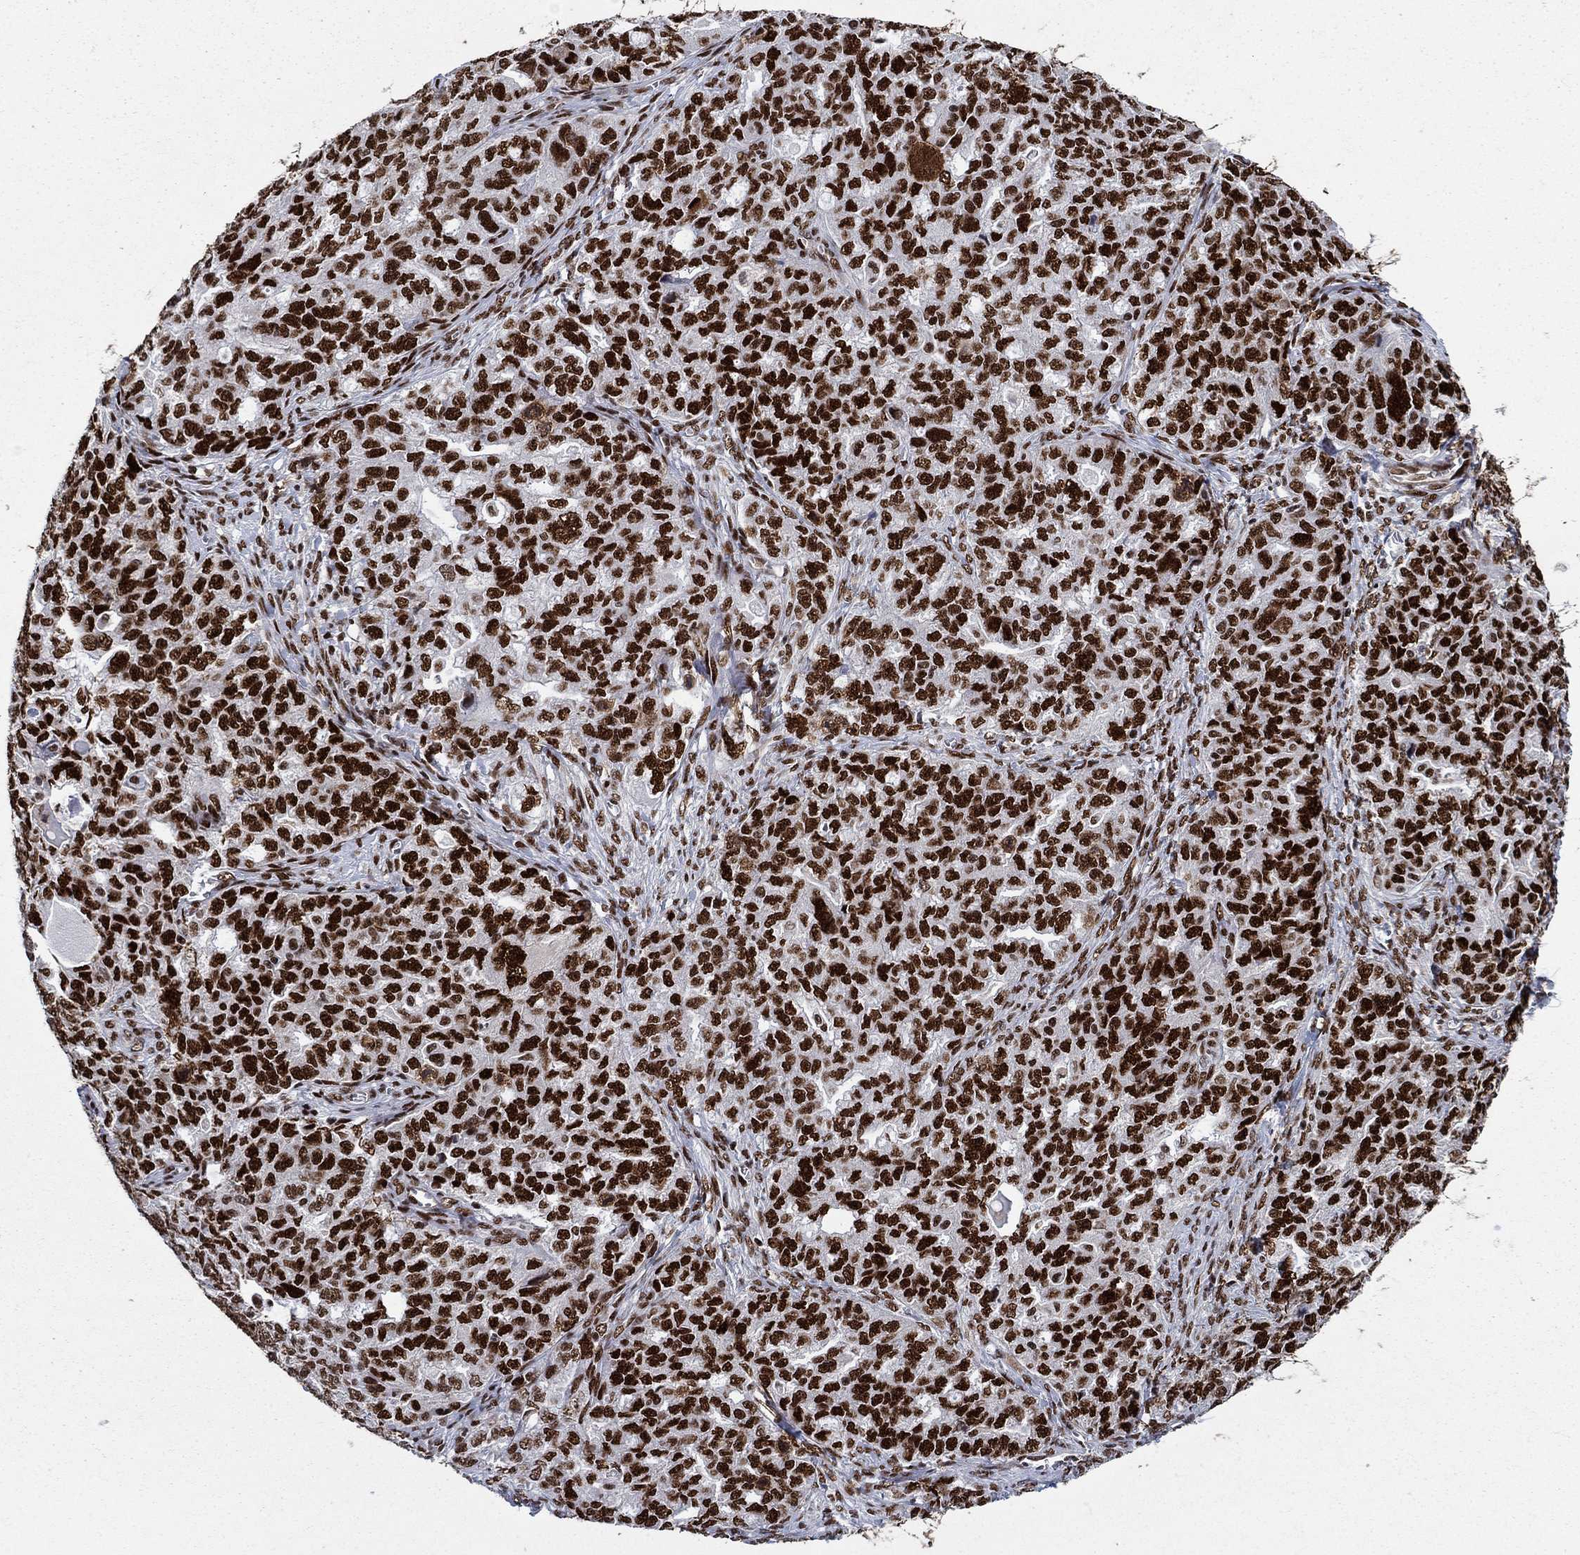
{"staining": {"intensity": "strong", "quantity": ">75%", "location": "nuclear"}, "tissue": "ovarian cancer", "cell_type": "Tumor cells", "image_type": "cancer", "snomed": [{"axis": "morphology", "description": "Cystadenocarcinoma, serous, NOS"}, {"axis": "topography", "description": "Ovary"}], "caption": "High-power microscopy captured an immunohistochemistry histopathology image of ovarian serous cystadenocarcinoma, revealing strong nuclear staining in approximately >75% of tumor cells.", "gene": "RPRD1B", "patient": {"sex": "female", "age": 51}}